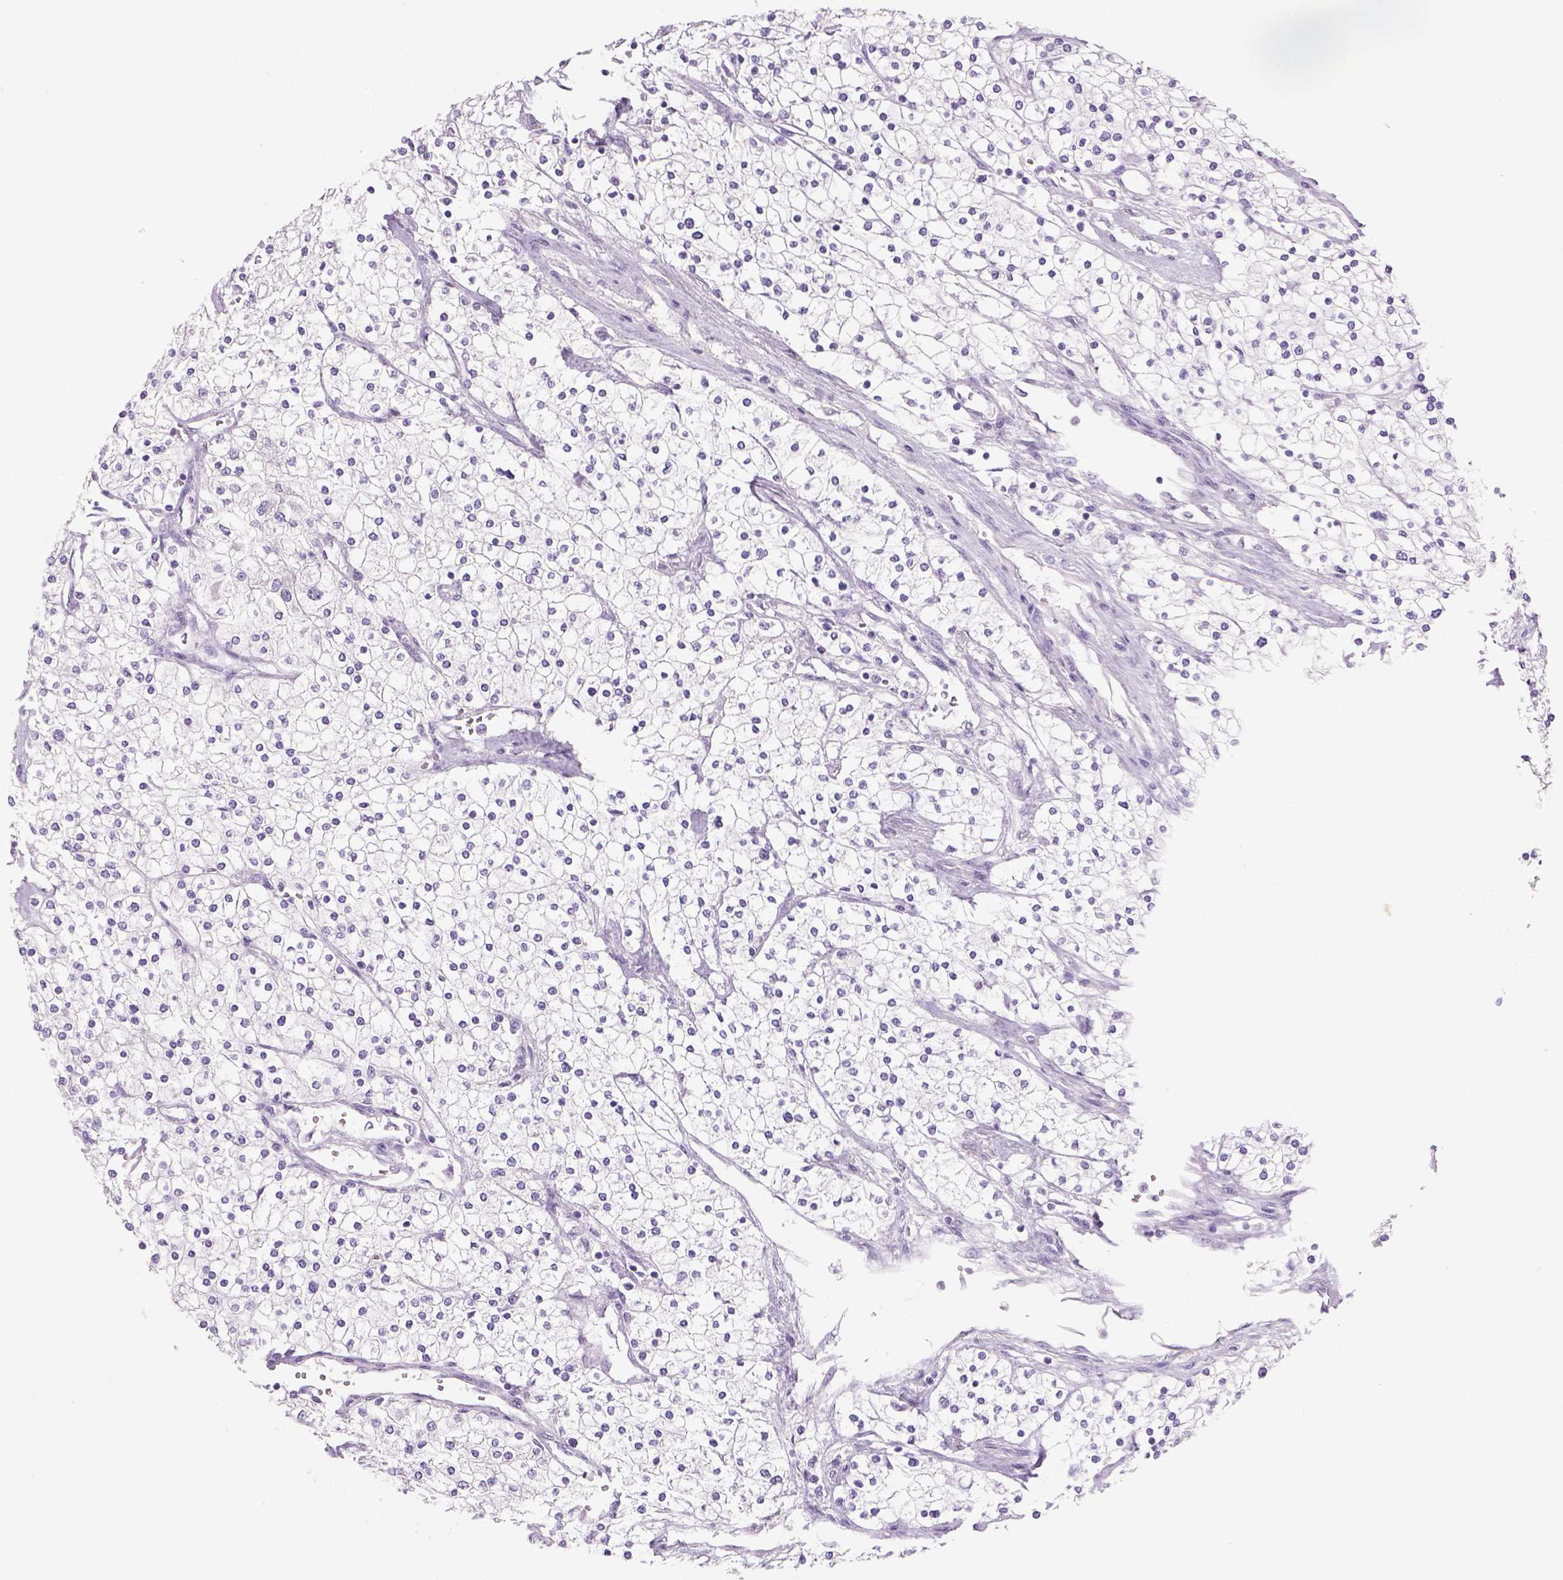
{"staining": {"intensity": "negative", "quantity": "none", "location": "none"}, "tissue": "renal cancer", "cell_type": "Tumor cells", "image_type": "cancer", "snomed": [{"axis": "morphology", "description": "Adenocarcinoma, NOS"}, {"axis": "topography", "description": "Kidney"}], "caption": "High magnification brightfield microscopy of adenocarcinoma (renal) stained with DAB (3,3'-diaminobenzidine) (brown) and counterstained with hematoxylin (blue): tumor cells show no significant staining.", "gene": "TENM4", "patient": {"sex": "male", "age": 80}}